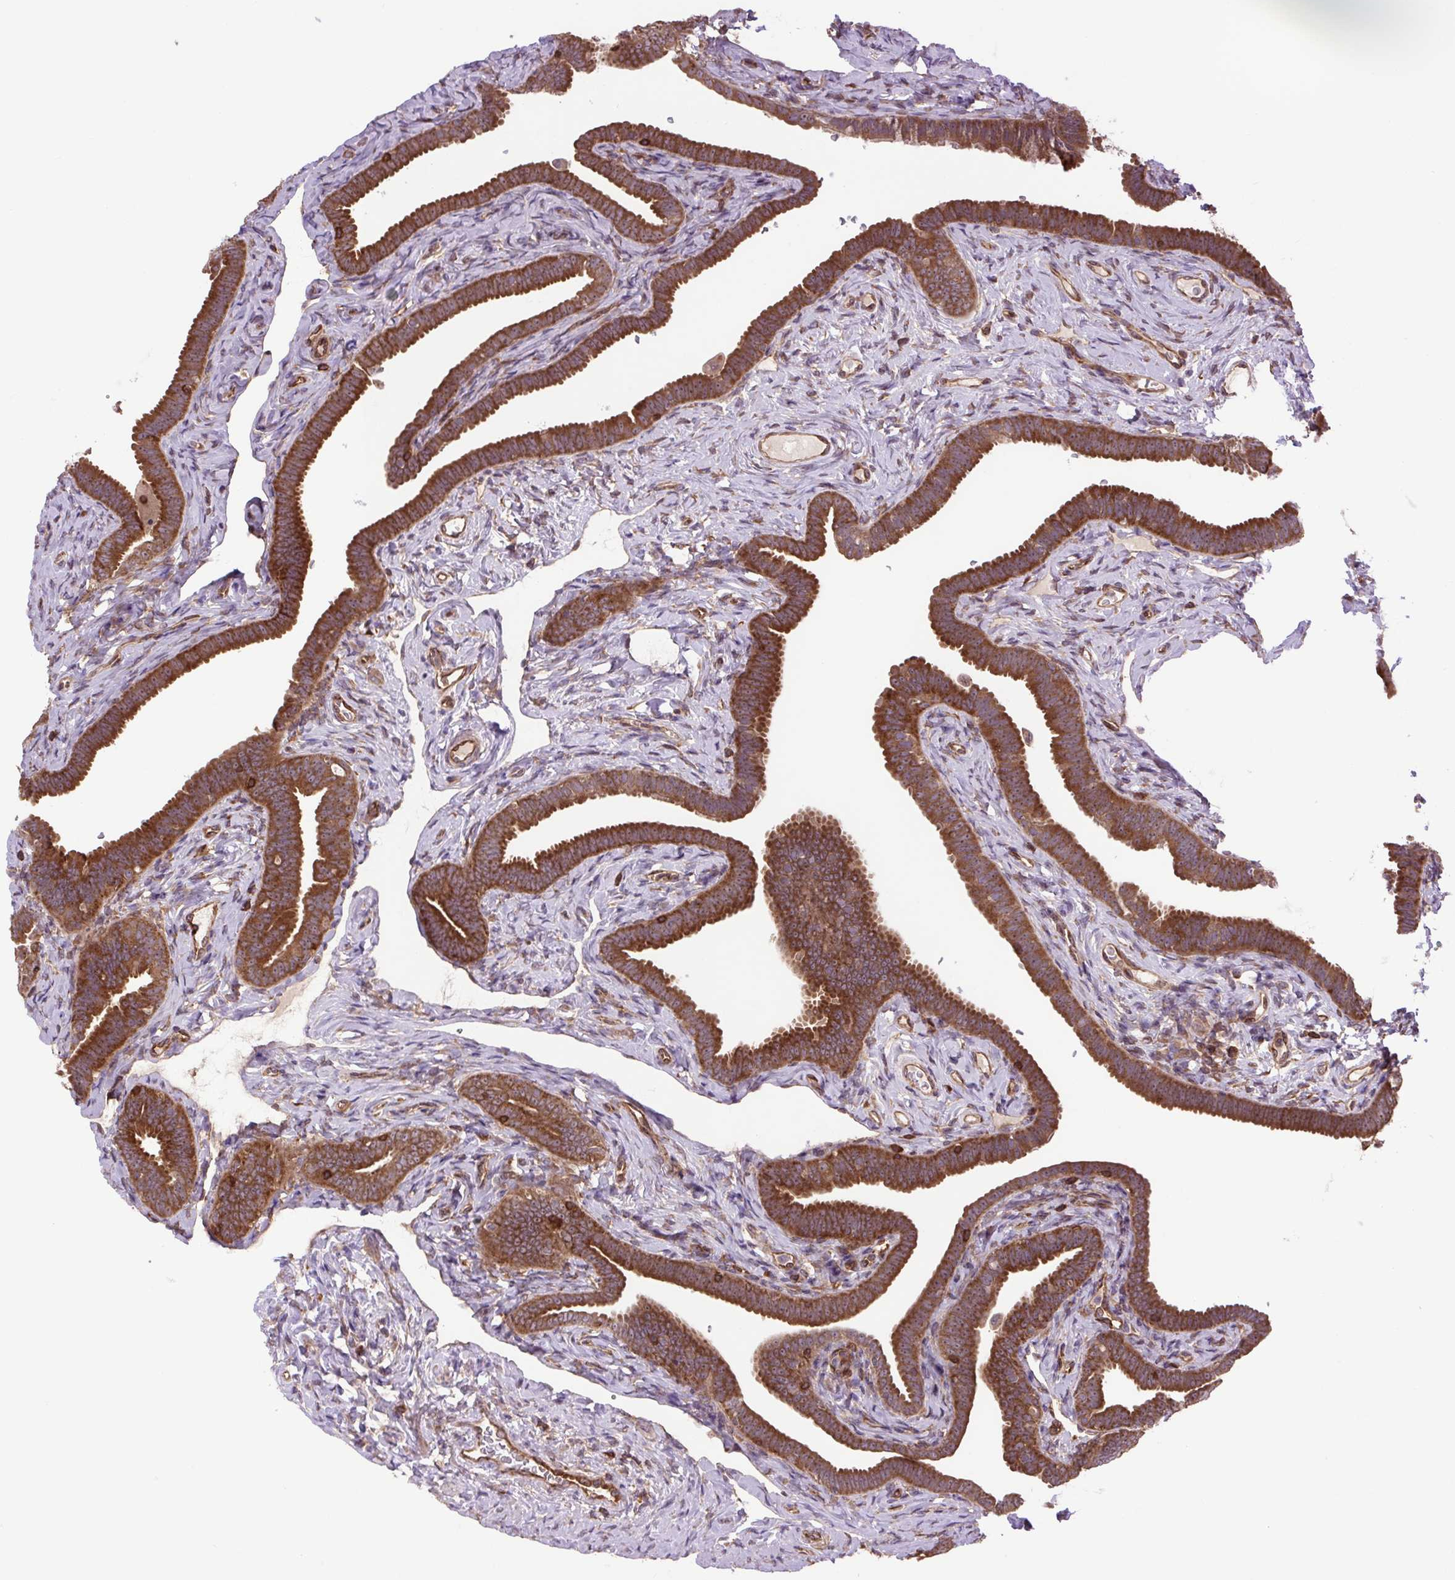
{"staining": {"intensity": "strong", "quantity": ">75%", "location": "cytoplasmic/membranous"}, "tissue": "fallopian tube", "cell_type": "Glandular cells", "image_type": "normal", "snomed": [{"axis": "morphology", "description": "Normal tissue, NOS"}, {"axis": "topography", "description": "Fallopian tube"}], "caption": "IHC histopathology image of normal human fallopian tube stained for a protein (brown), which displays high levels of strong cytoplasmic/membranous positivity in about >75% of glandular cells.", "gene": "PLCG1", "patient": {"sex": "female", "age": 69}}